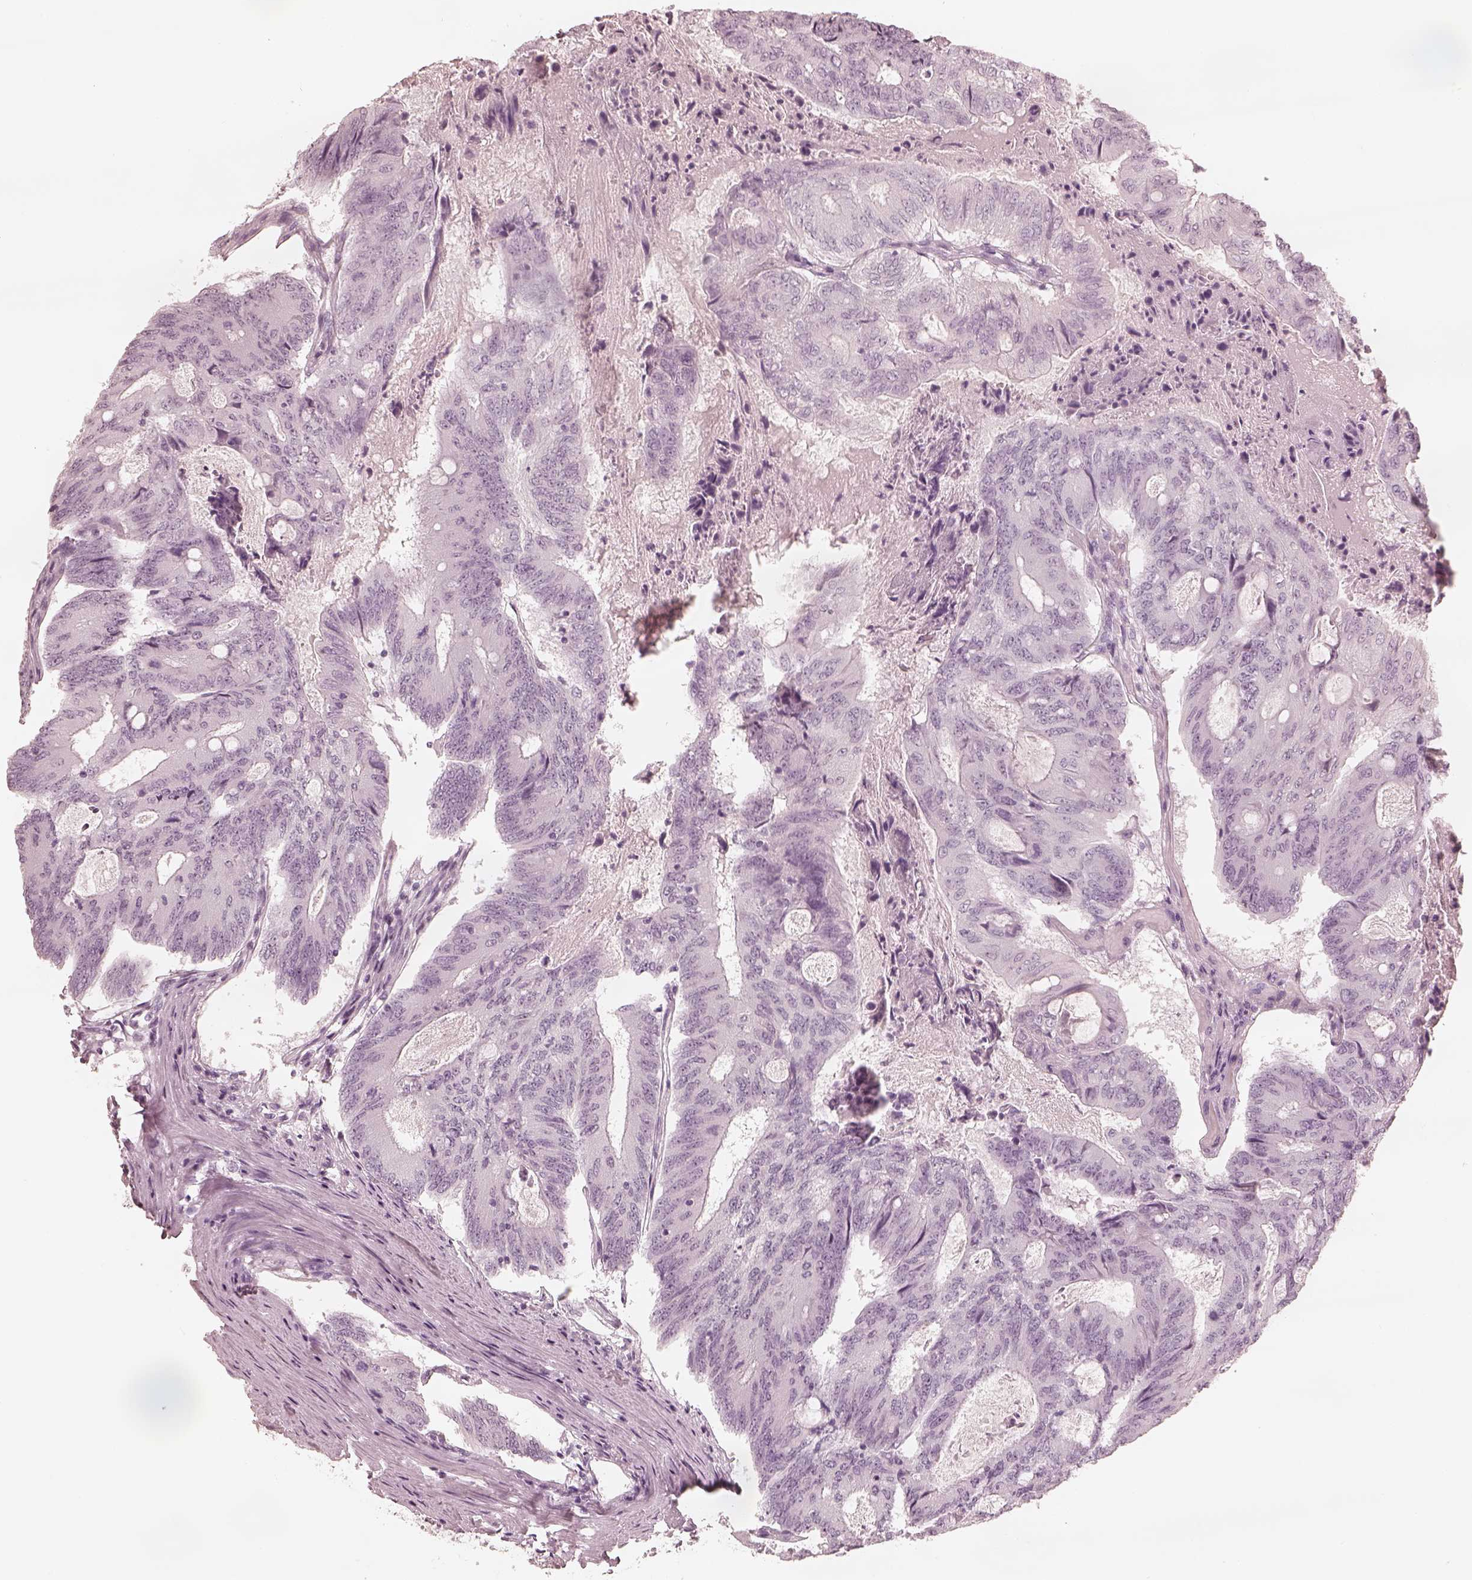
{"staining": {"intensity": "negative", "quantity": "none", "location": "none"}, "tissue": "colorectal cancer", "cell_type": "Tumor cells", "image_type": "cancer", "snomed": [{"axis": "morphology", "description": "Adenocarcinoma, NOS"}, {"axis": "topography", "description": "Colon"}], "caption": "Immunohistochemistry of adenocarcinoma (colorectal) exhibits no expression in tumor cells.", "gene": "CALR3", "patient": {"sex": "female", "age": 70}}